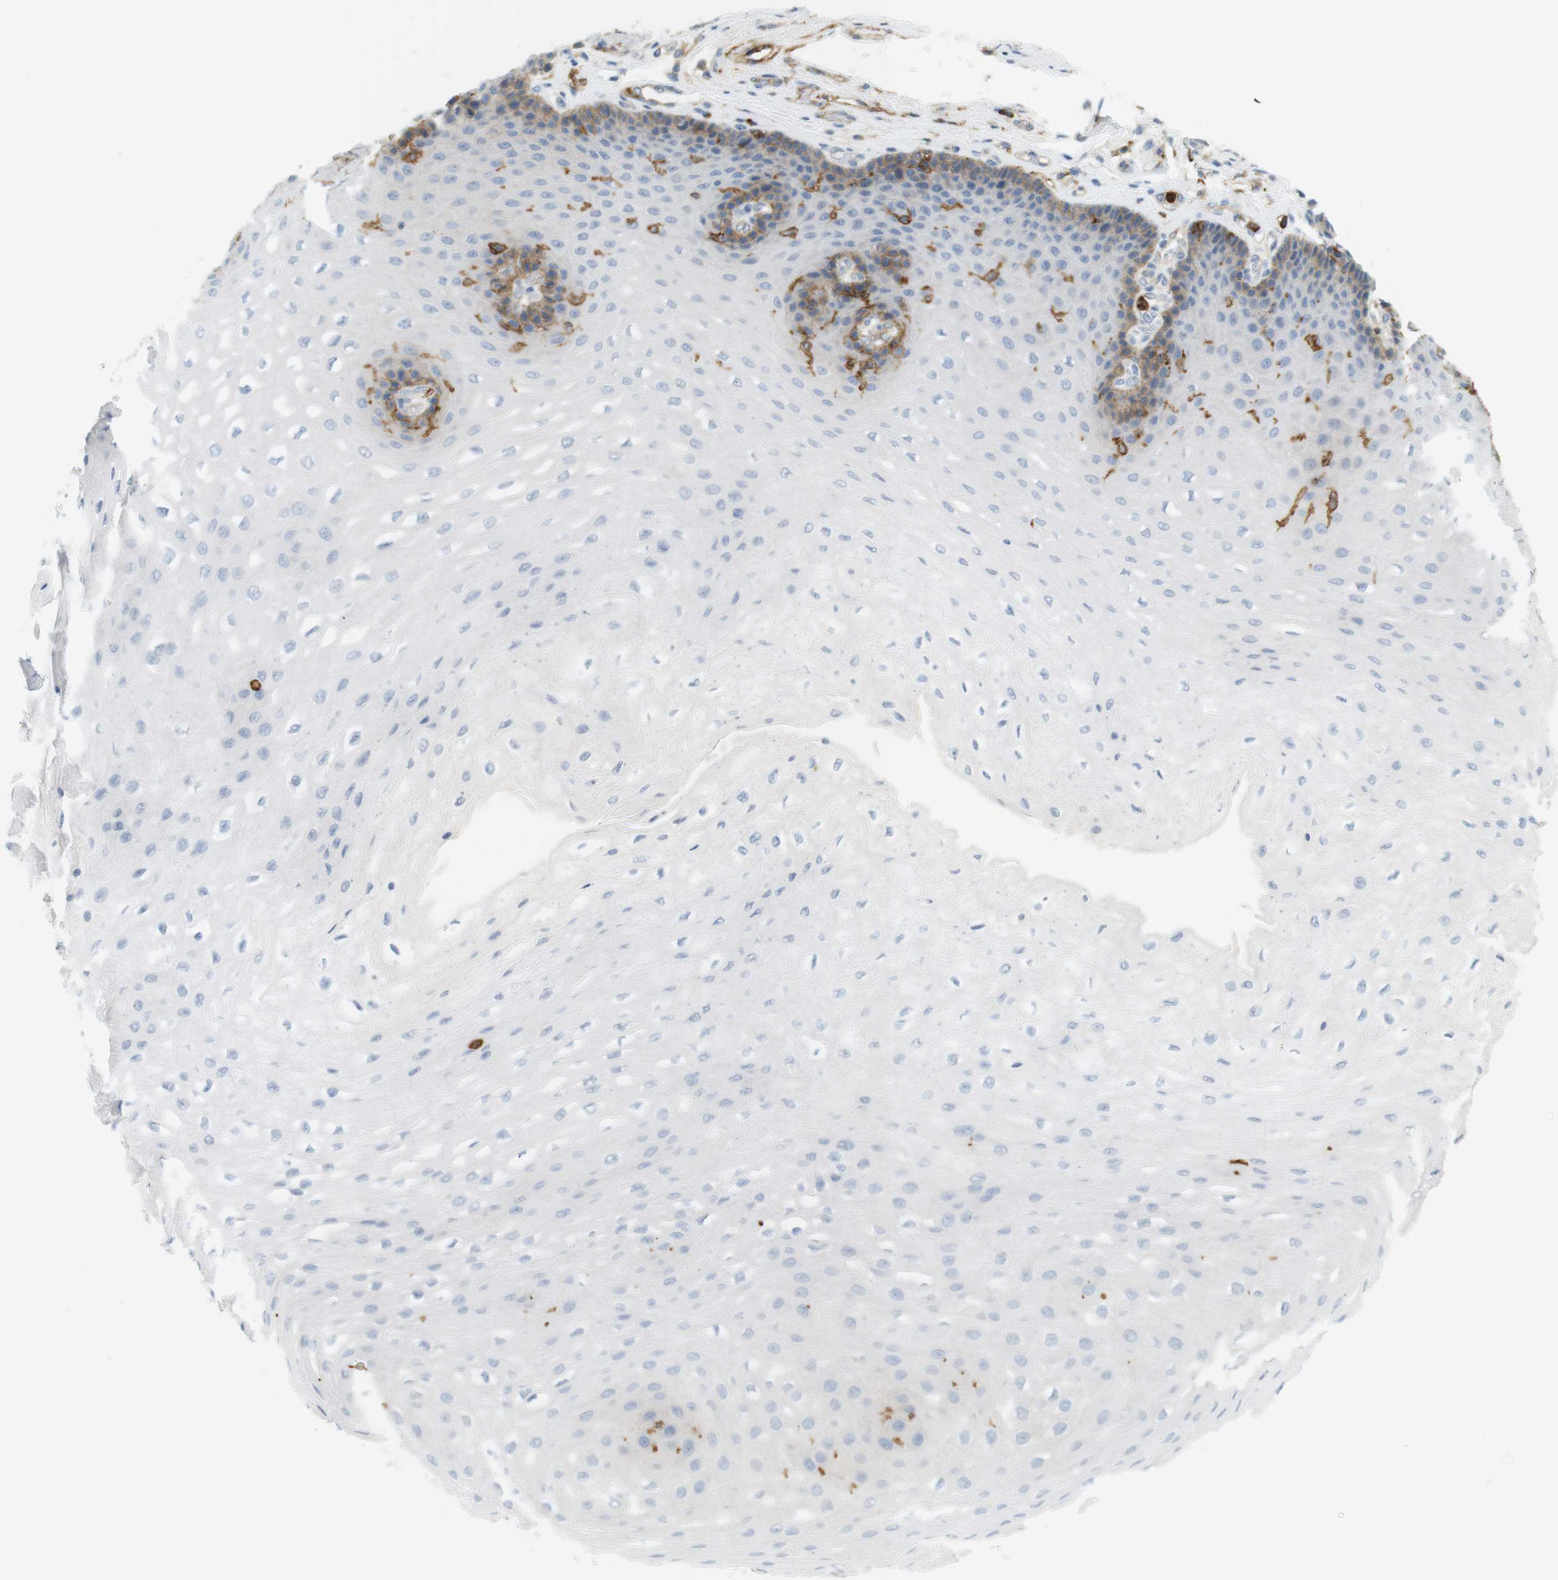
{"staining": {"intensity": "moderate", "quantity": "<25%", "location": "cytoplasmic/membranous"}, "tissue": "esophagus", "cell_type": "Squamous epithelial cells", "image_type": "normal", "snomed": [{"axis": "morphology", "description": "Normal tissue, NOS"}, {"axis": "topography", "description": "Esophagus"}], "caption": "Brown immunohistochemical staining in benign esophagus reveals moderate cytoplasmic/membranous expression in approximately <25% of squamous epithelial cells. The protein is shown in brown color, while the nuclei are stained blue.", "gene": "SIRPA", "patient": {"sex": "female", "age": 72}}